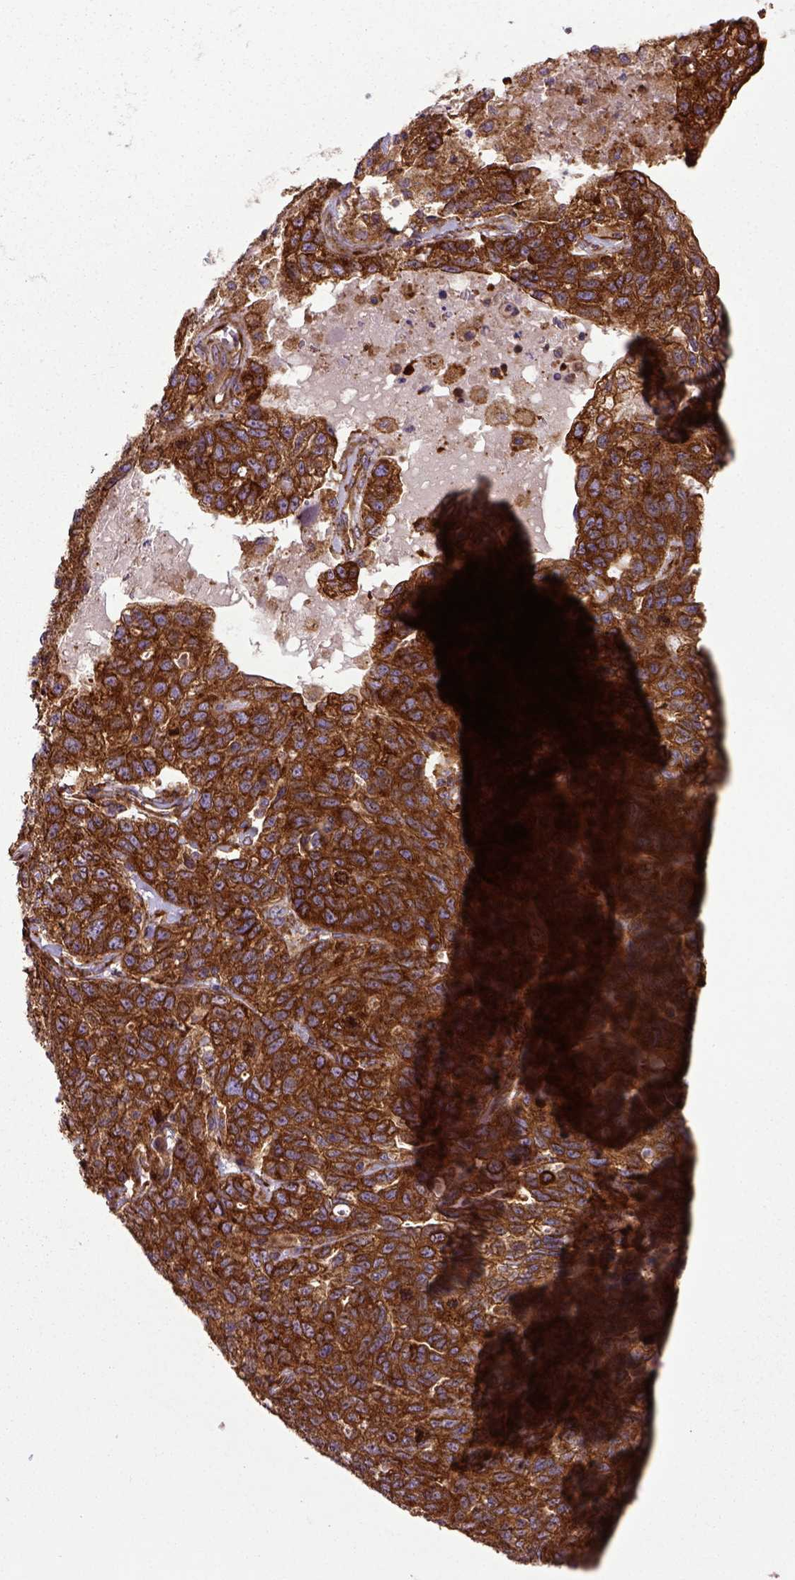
{"staining": {"intensity": "strong", "quantity": ">75%", "location": "cytoplasmic/membranous"}, "tissue": "ovarian cancer", "cell_type": "Tumor cells", "image_type": "cancer", "snomed": [{"axis": "morphology", "description": "Cystadenocarcinoma, serous, NOS"}, {"axis": "topography", "description": "Ovary"}], "caption": "Immunohistochemistry image of human ovarian serous cystadenocarcinoma stained for a protein (brown), which reveals high levels of strong cytoplasmic/membranous expression in about >75% of tumor cells.", "gene": "CAPRIN1", "patient": {"sex": "female", "age": 71}}